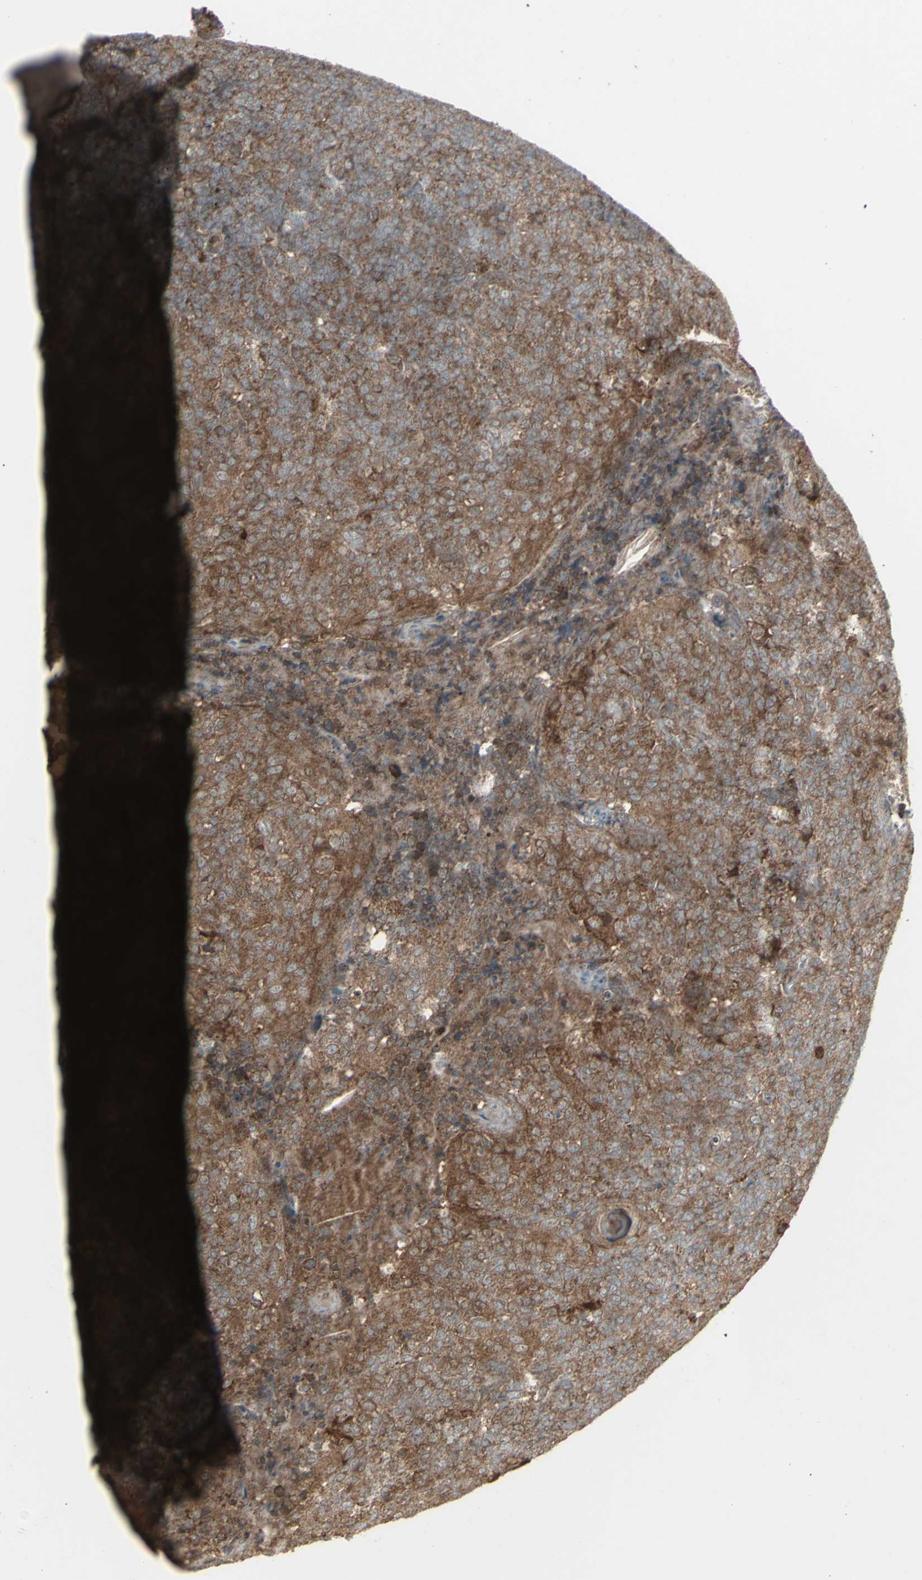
{"staining": {"intensity": "moderate", "quantity": "25%-75%", "location": "cytoplasmic/membranous"}, "tissue": "tonsil", "cell_type": "Germinal center cells", "image_type": "normal", "snomed": [{"axis": "morphology", "description": "Normal tissue, NOS"}, {"axis": "topography", "description": "Tonsil"}], "caption": "A medium amount of moderate cytoplasmic/membranous positivity is seen in about 25%-75% of germinal center cells in normal tonsil. Ihc stains the protein in brown and the nuclei are stained blue.", "gene": "RNASEL", "patient": {"sex": "female", "age": 19}}